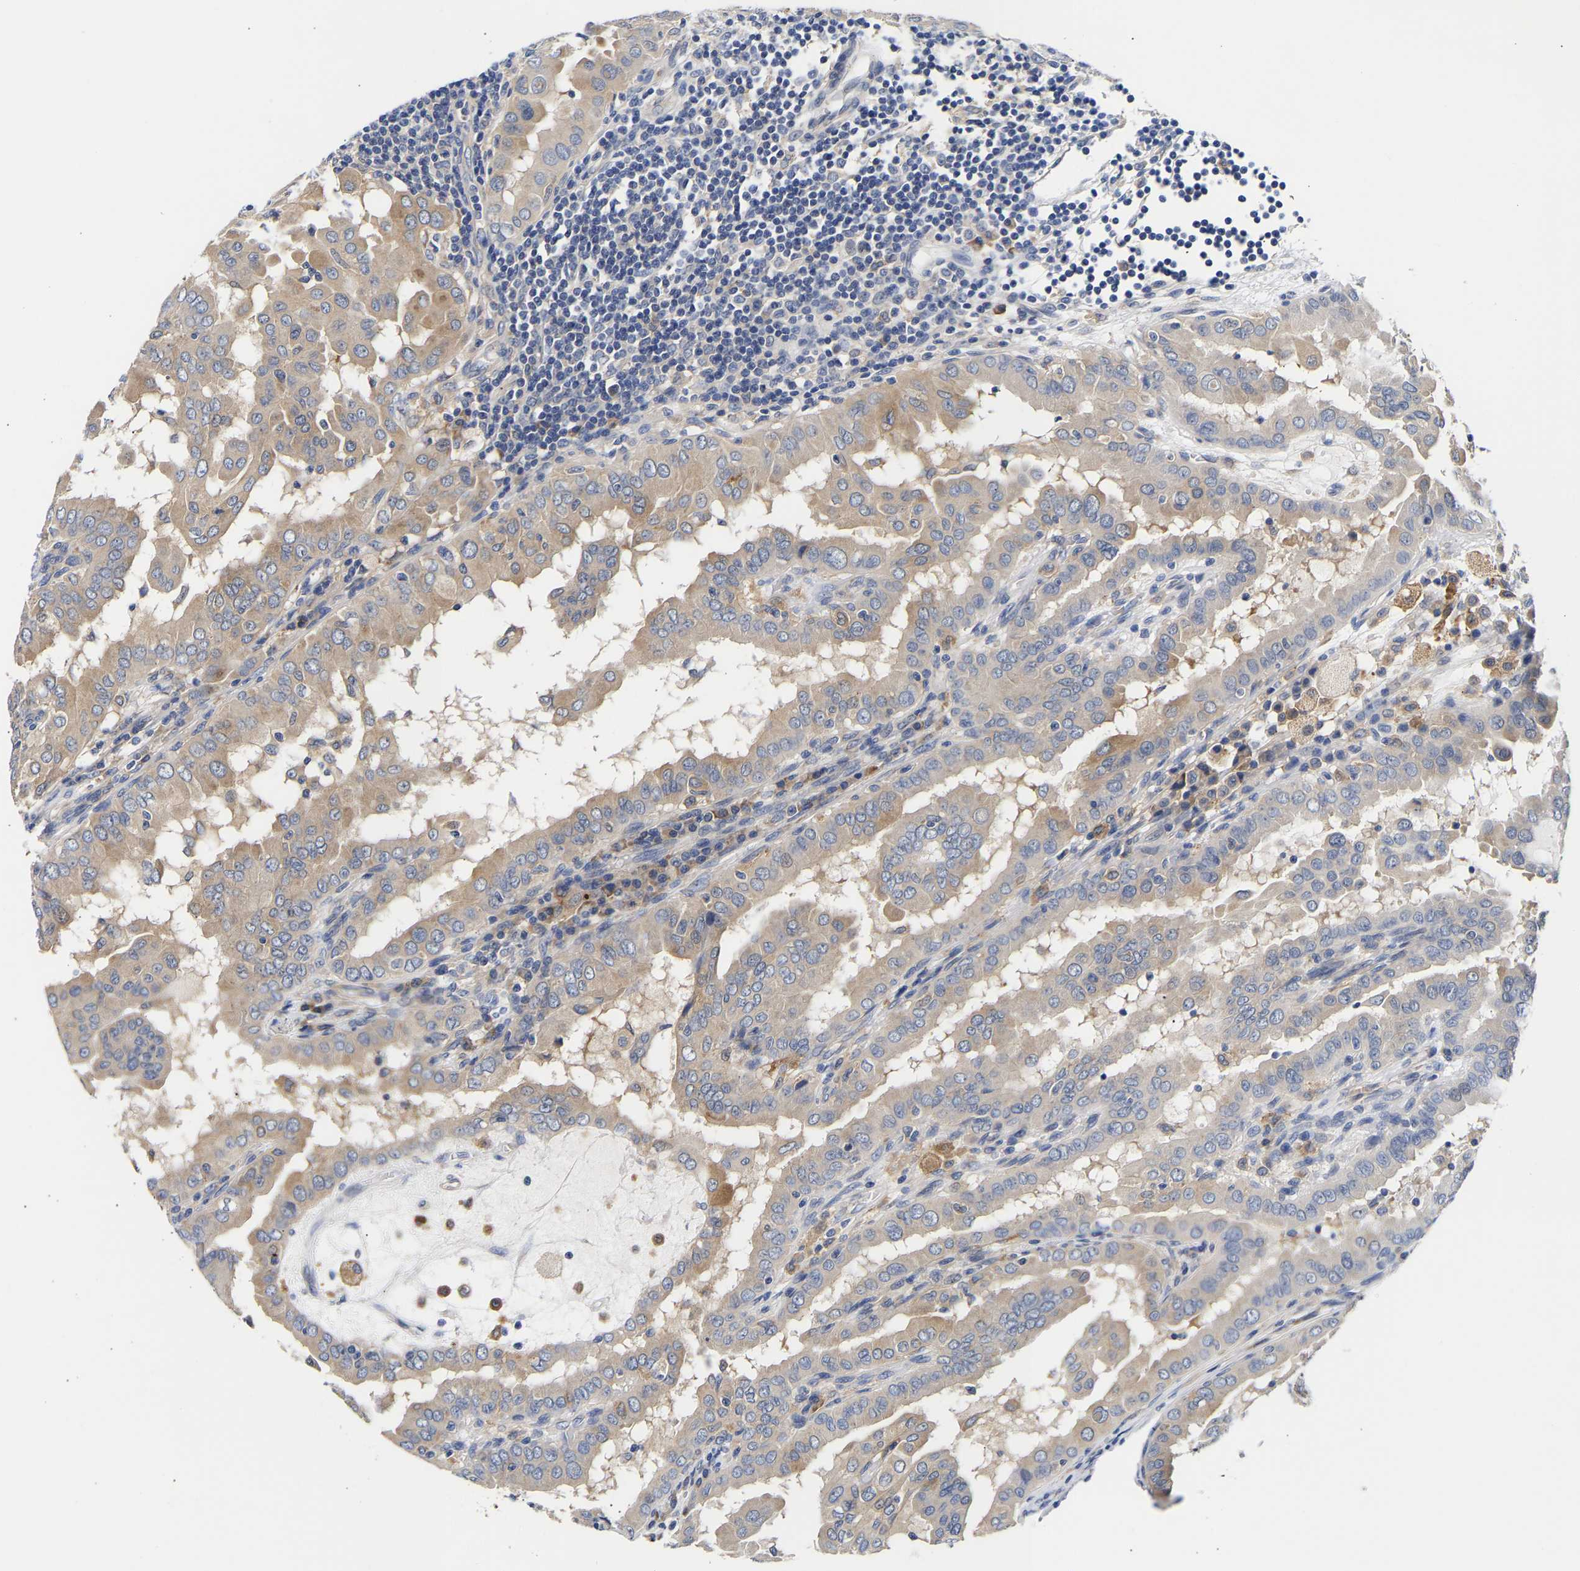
{"staining": {"intensity": "moderate", "quantity": "25%-75%", "location": "cytoplasmic/membranous"}, "tissue": "thyroid cancer", "cell_type": "Tumor cells", "image_type": "cancer", "snomed": [{"axis": "morphology", "description": "Papillary adenocarcinoma, NOS"}, {"axis": "topography", "description": "Thyroid gland"}], "caption": "Human papillary adenocarcinoma (thyroid) stained for a protein (brown) reveals moderate cytoplasmic/membranous positive positivity in about 25%-75% of tumor cells.", "gene": "CCDC6", "patient": {"sex": "male", "age": 33}}